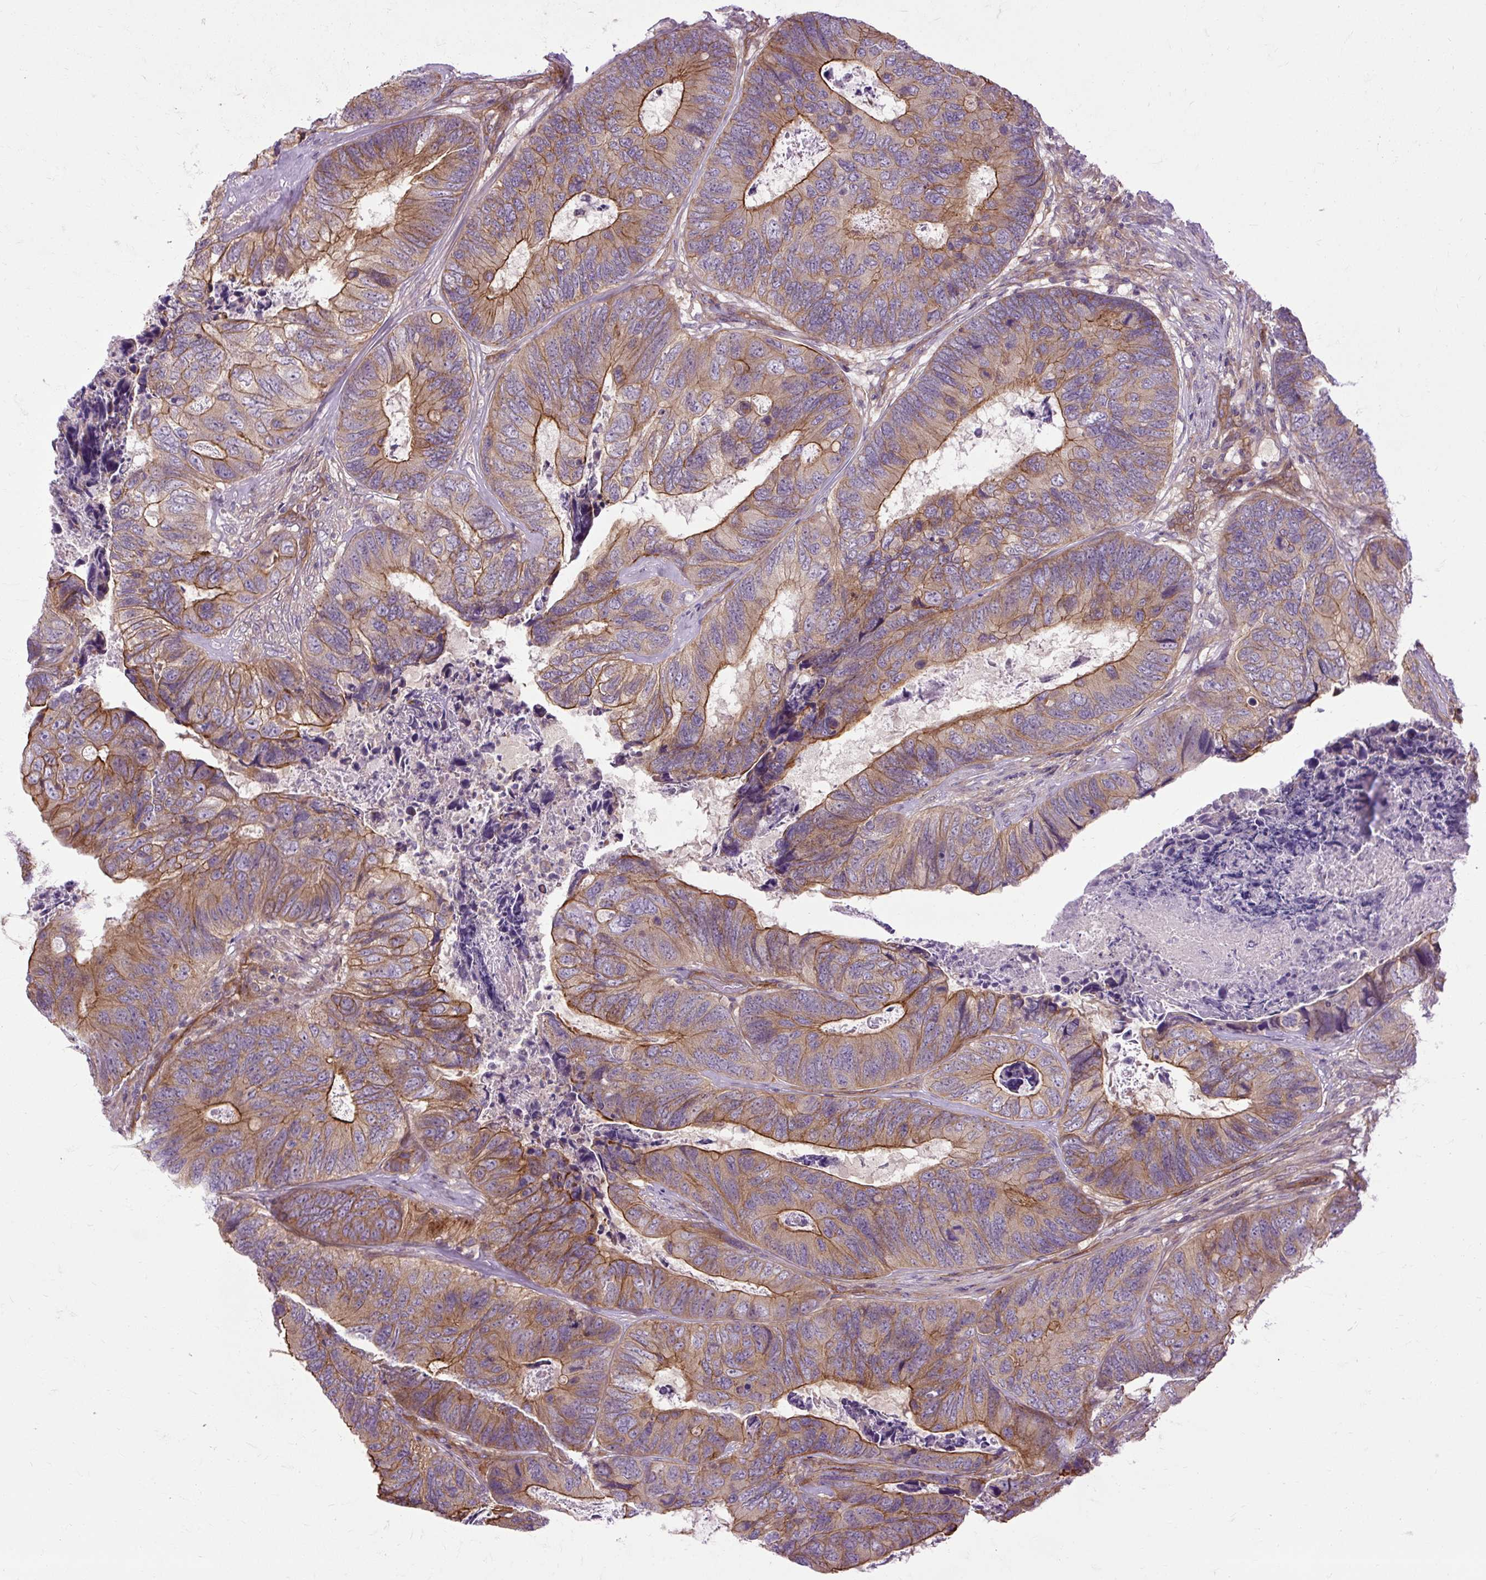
{"staining": {"intensity": "strong", "quantity": "25%-75%", "location": "cytoplasmic/membranous"}, "tissue": "colorectal cancer", "cell_type": "Tumor cells", "image_type": "cancer", "snomed": [{"axis": "morphology", "description": "Adenocarcinoma, NOS"}, {"axis": "topography", "description": "Colon"}], "caption": "Protein expression analysis of human colorectal cancer (adenocarcinoma) reveals strong cytoplasmic/membranous expression in about 25%-75% of tumor cells.", "gene": "CCDC93", "patient": {"sex": "female", "age": 67}}